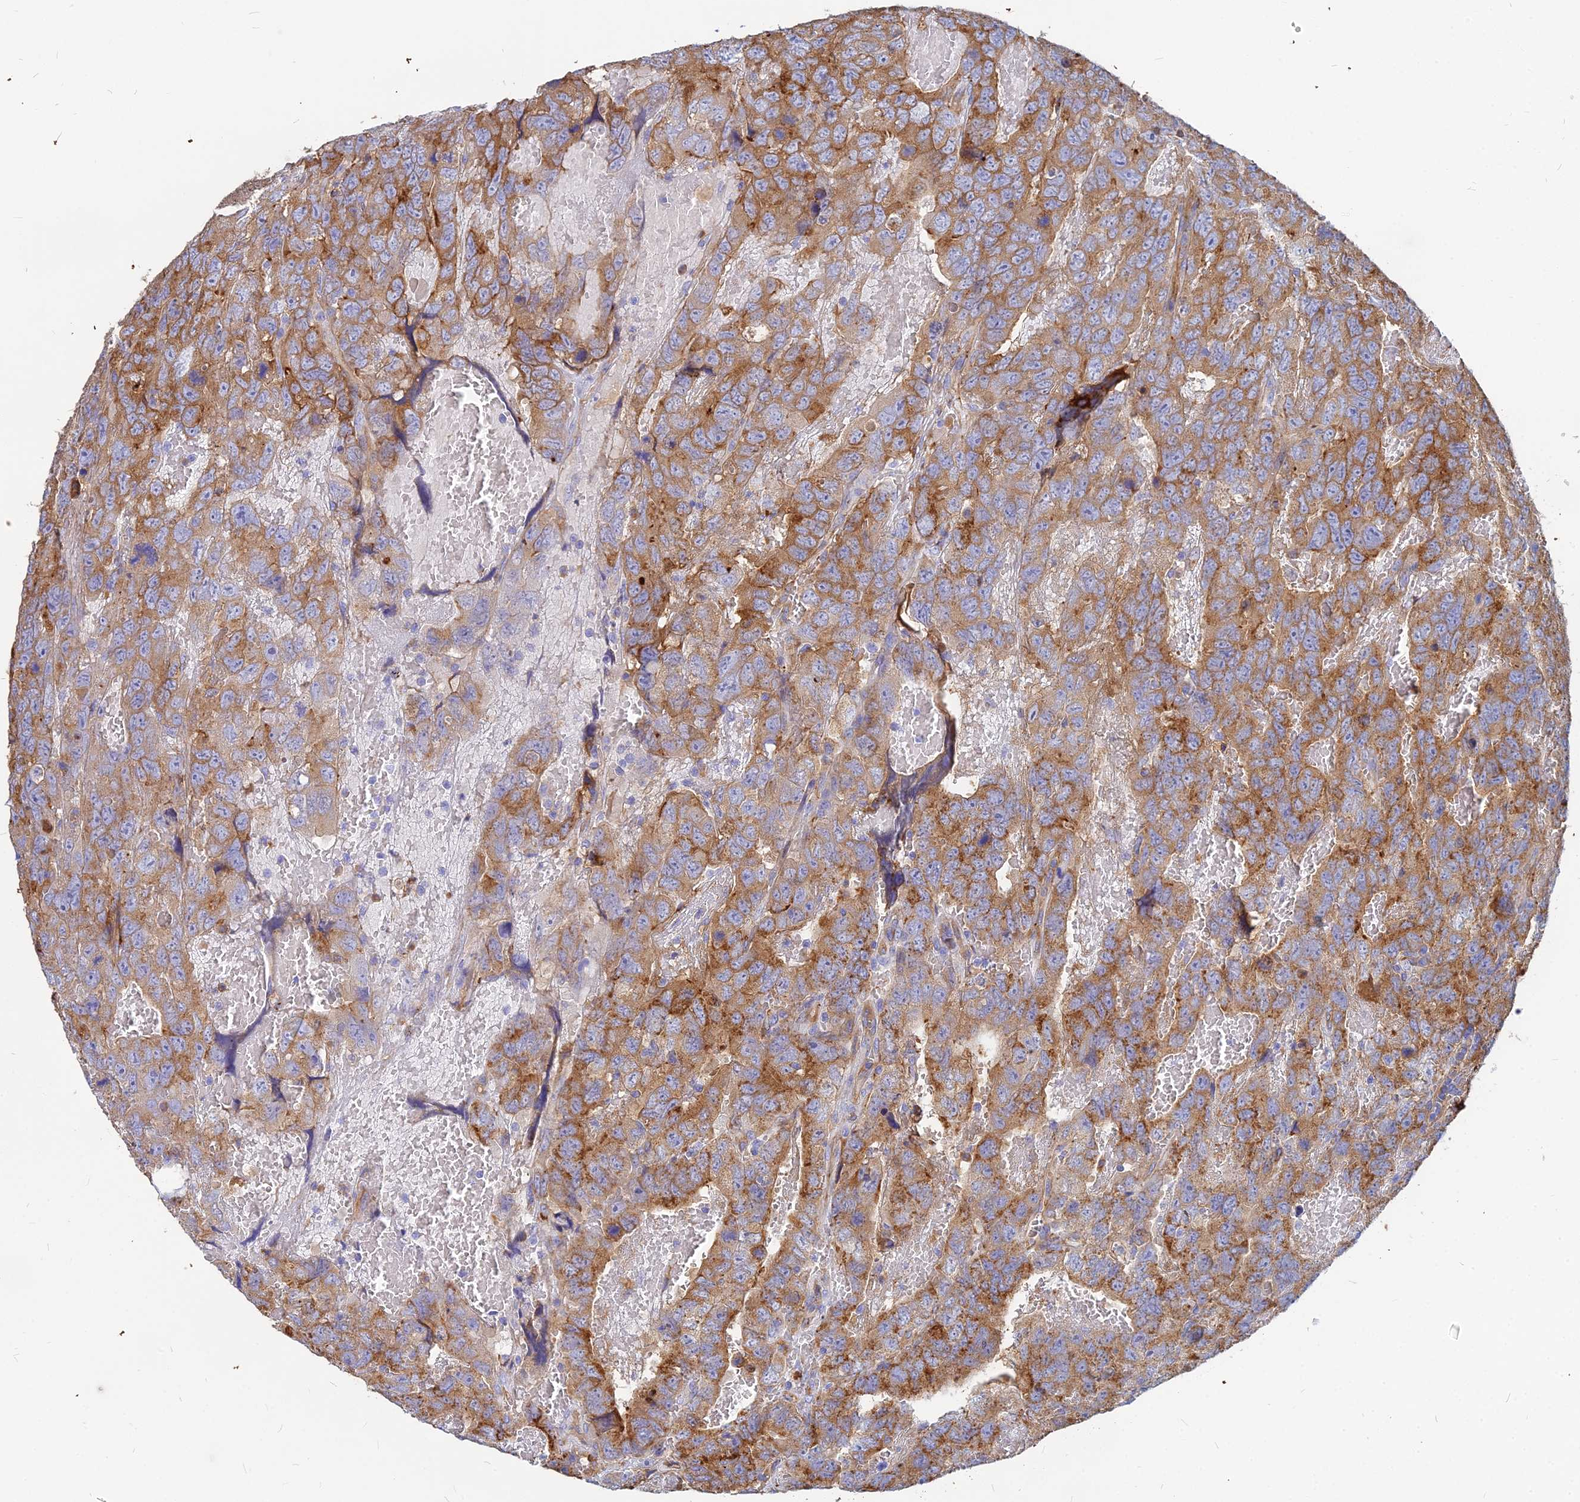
{"staining": {"intensity": "moderate", "quantity": ">75%", "location": "cytoplasmic/membranous"}, "tissue": "testis cancer", "cell_type": "Tumor cells", "image_type": "cancer", "snomed": [{"axis": "morphology", "description": "Carcinoma, Embryonal, NOS"}, {"axis": "topography", "description": "Testis"}], "caption": "IHC of embryonal carcinoma (testis) reveals medium levels of moderate cytoplasmic/membranous expression in about >75% of tumor cells.", "gene": "VAT1", "patient": {"sex": "male", "age": 45}}